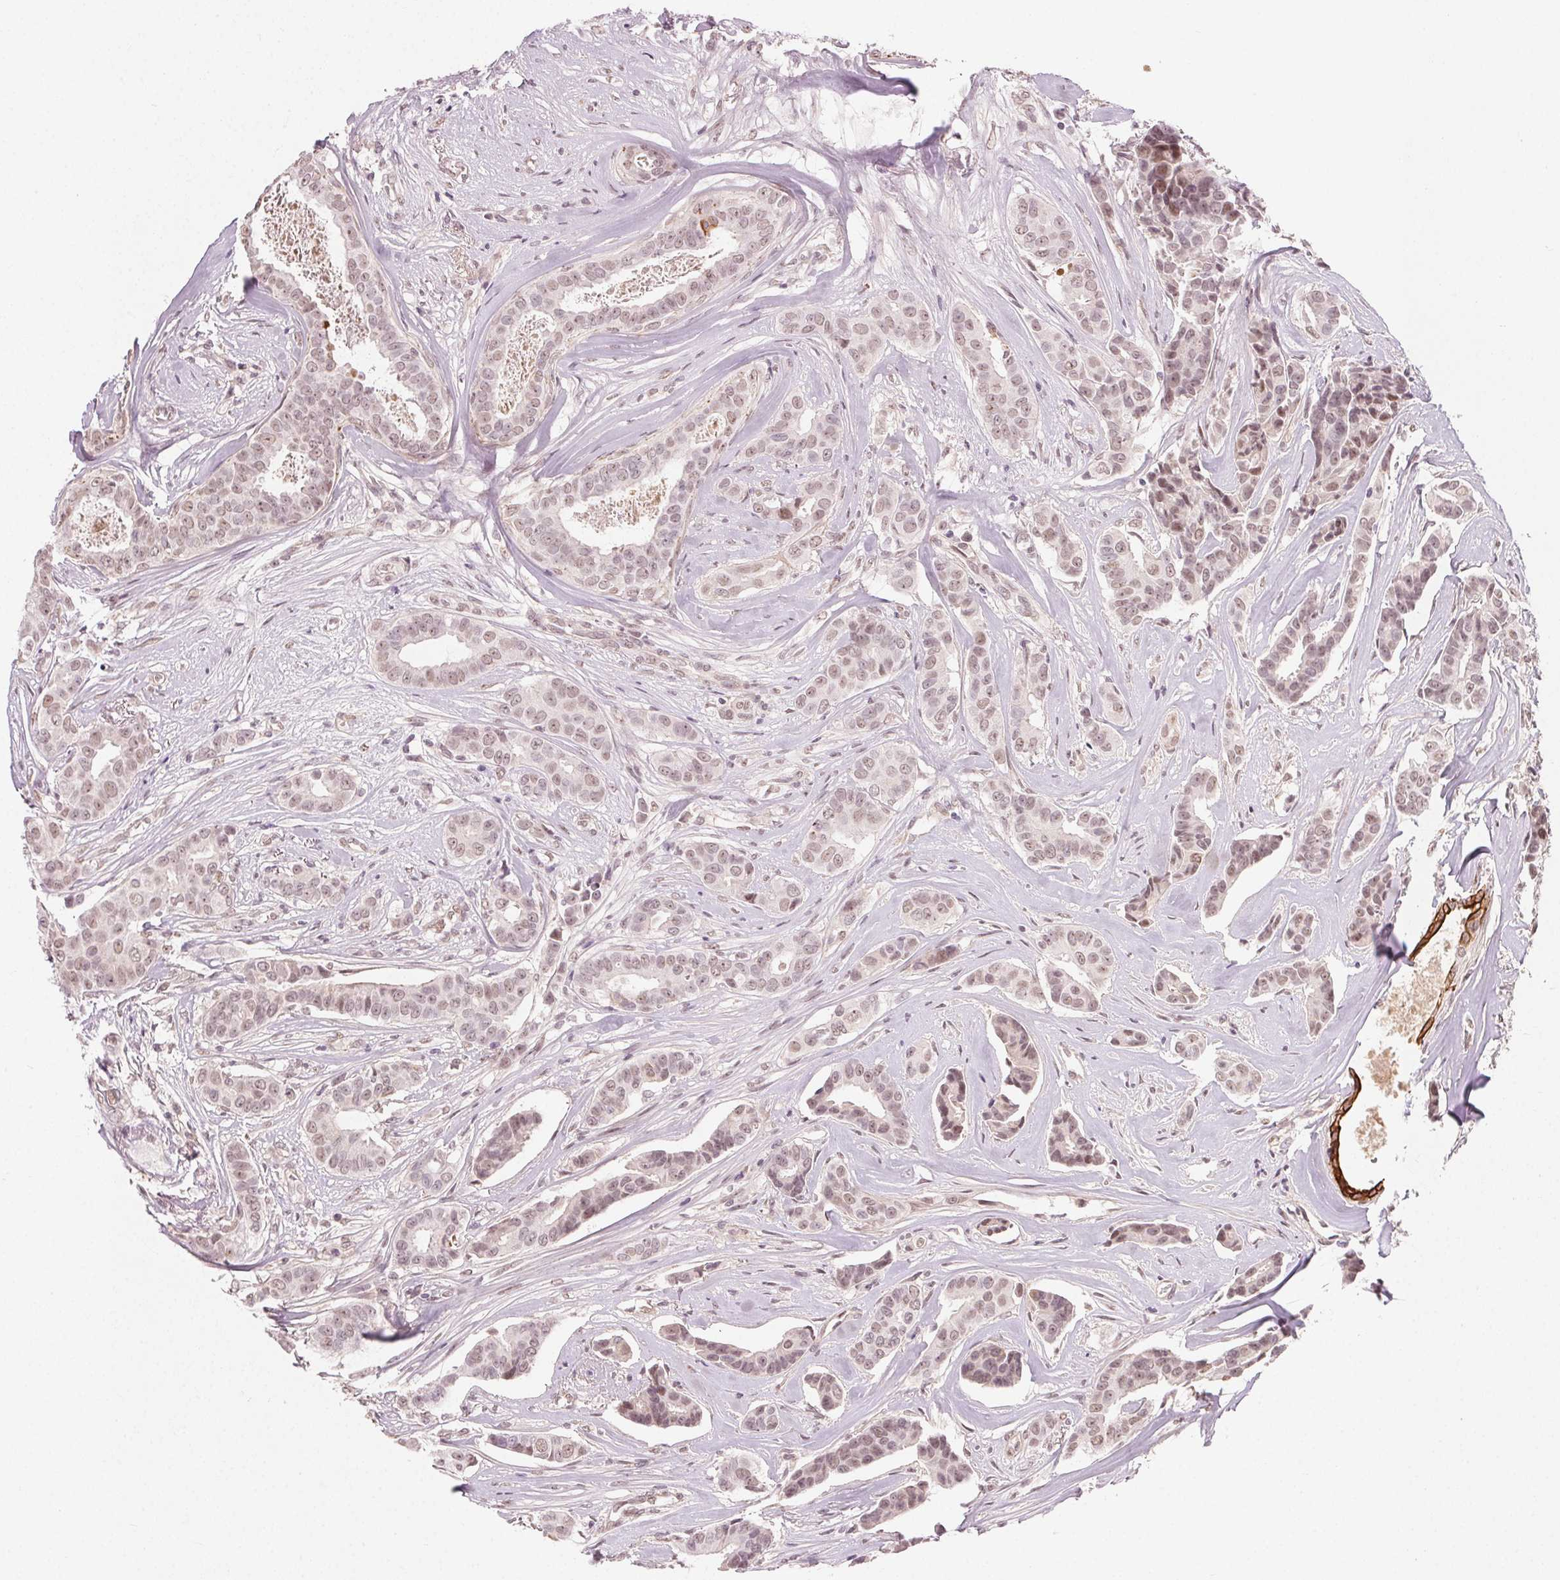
{"staining": {"intensity": "weak", "quantity": ">75%", "location": "nuclear"}, "tissue": "breast cancer", "cell_type": "Tumor cells", "image_type": "cancer", "snomed": [{"axis": "morphology", "description": "Duct carcinoma"}, {"axis": "topography", "description": "Breast"}], "caption": "Approximately >75% of tumor cells in human breast cancer show weak nuclear protein positivity as visualized by brown immunohistochemical staining.", "gene": "TUB", "patient": {"sex": "female", "age": 45}}